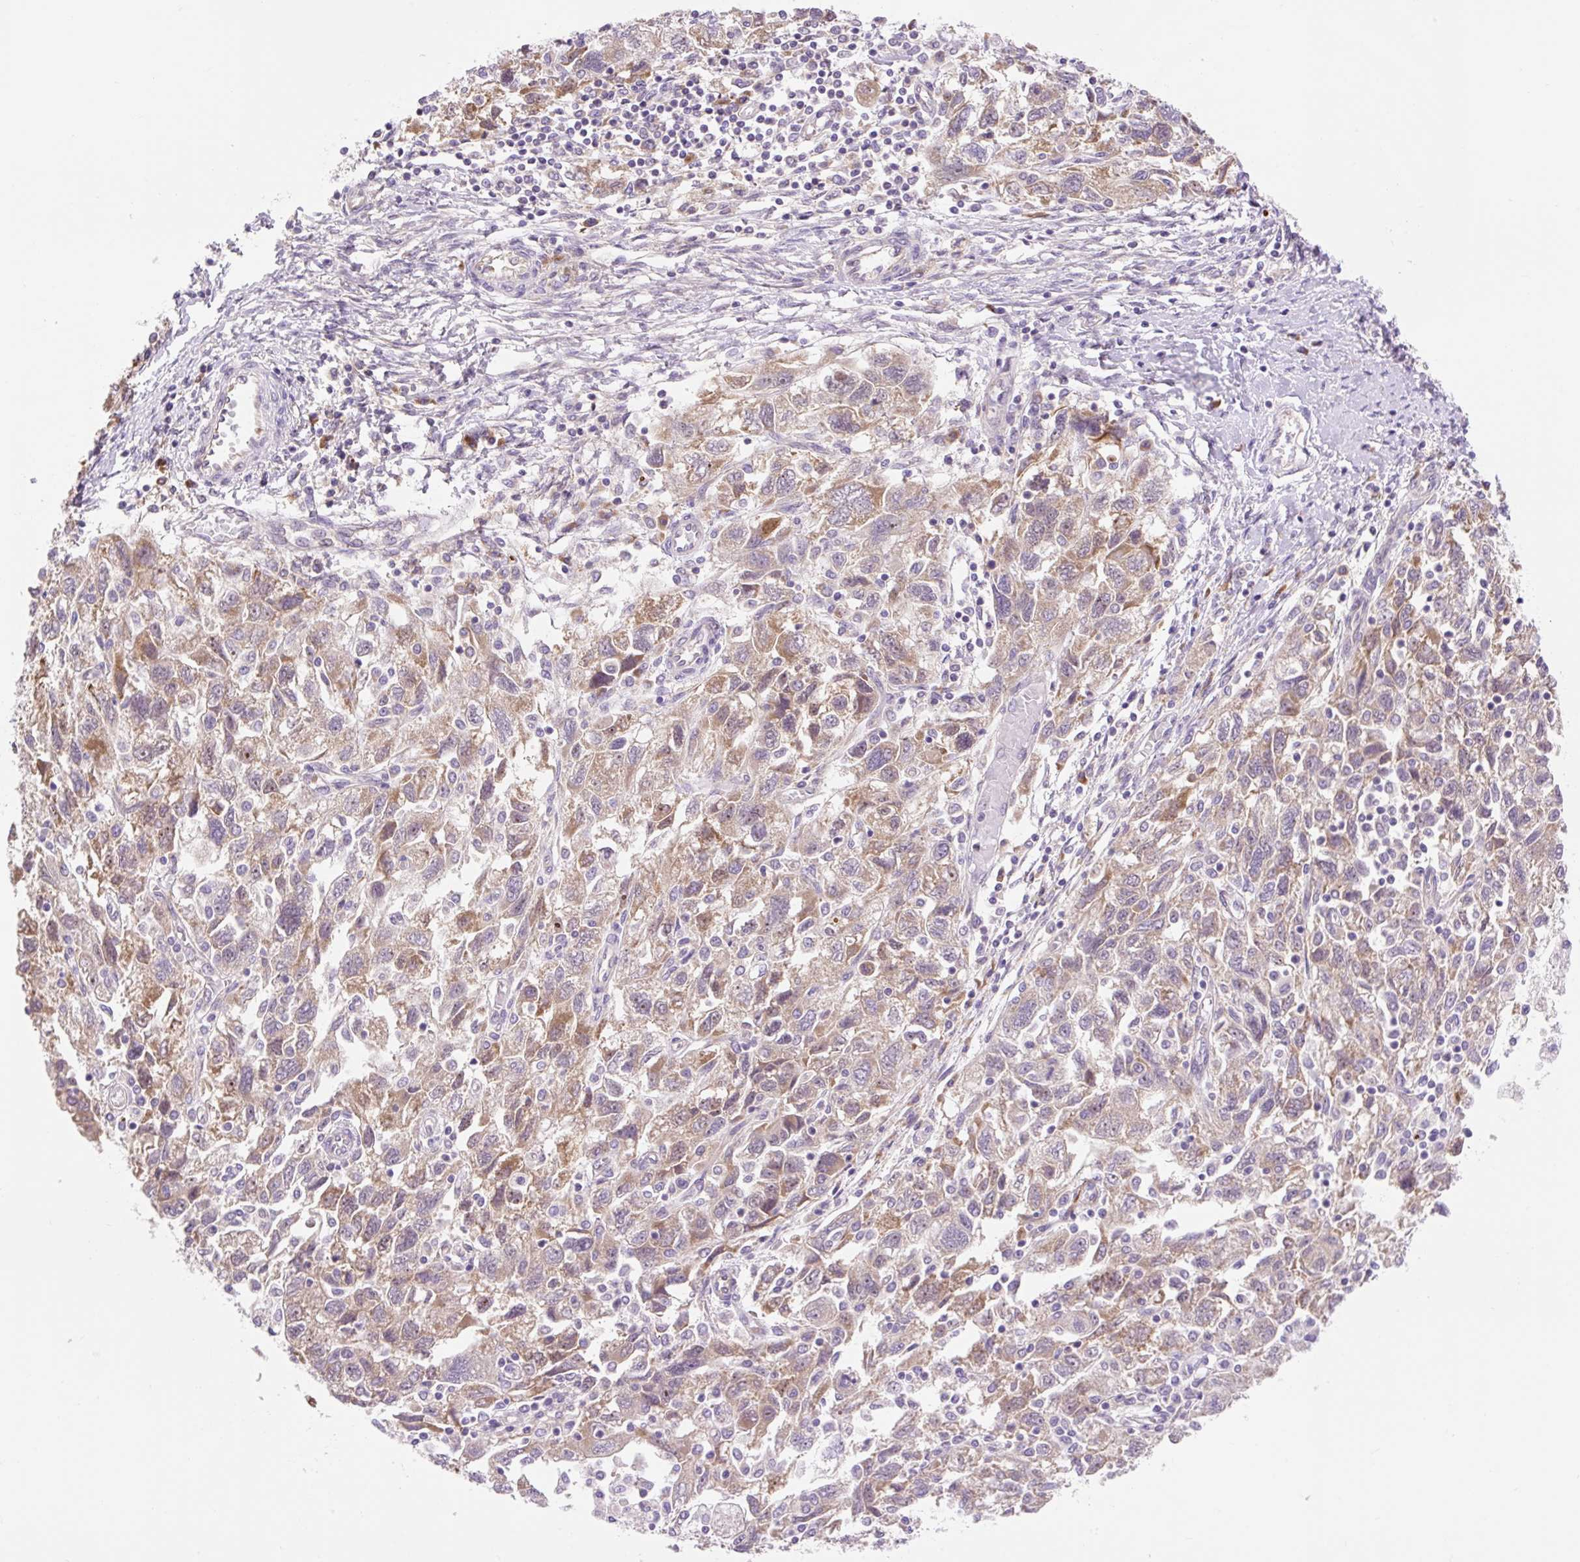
{"staining": {"intensity": "moderate", "quantity": ">75%", "location": "cytoplasmic/membranous"}, "tissue": "ovarian cancer", "cell_type": "Tumor cells", "image_type": "cancer", "snomed": [{"axis": "morphology", "description": "Carcinoma, NOS"}, {"axis": "morphology", "description": "Cystadenocarcinoma, serous, NOS"}, {"axis": "topography", "description": "Ovary"}], "caption": "This image demonstrates IHC staining of human ovarian cancer, with medium moderate cytoplasmic/membranous staining in about >75% of tumor cells.", "gene": "GPR45", "patient": {"sex": "female", "age": 69}}